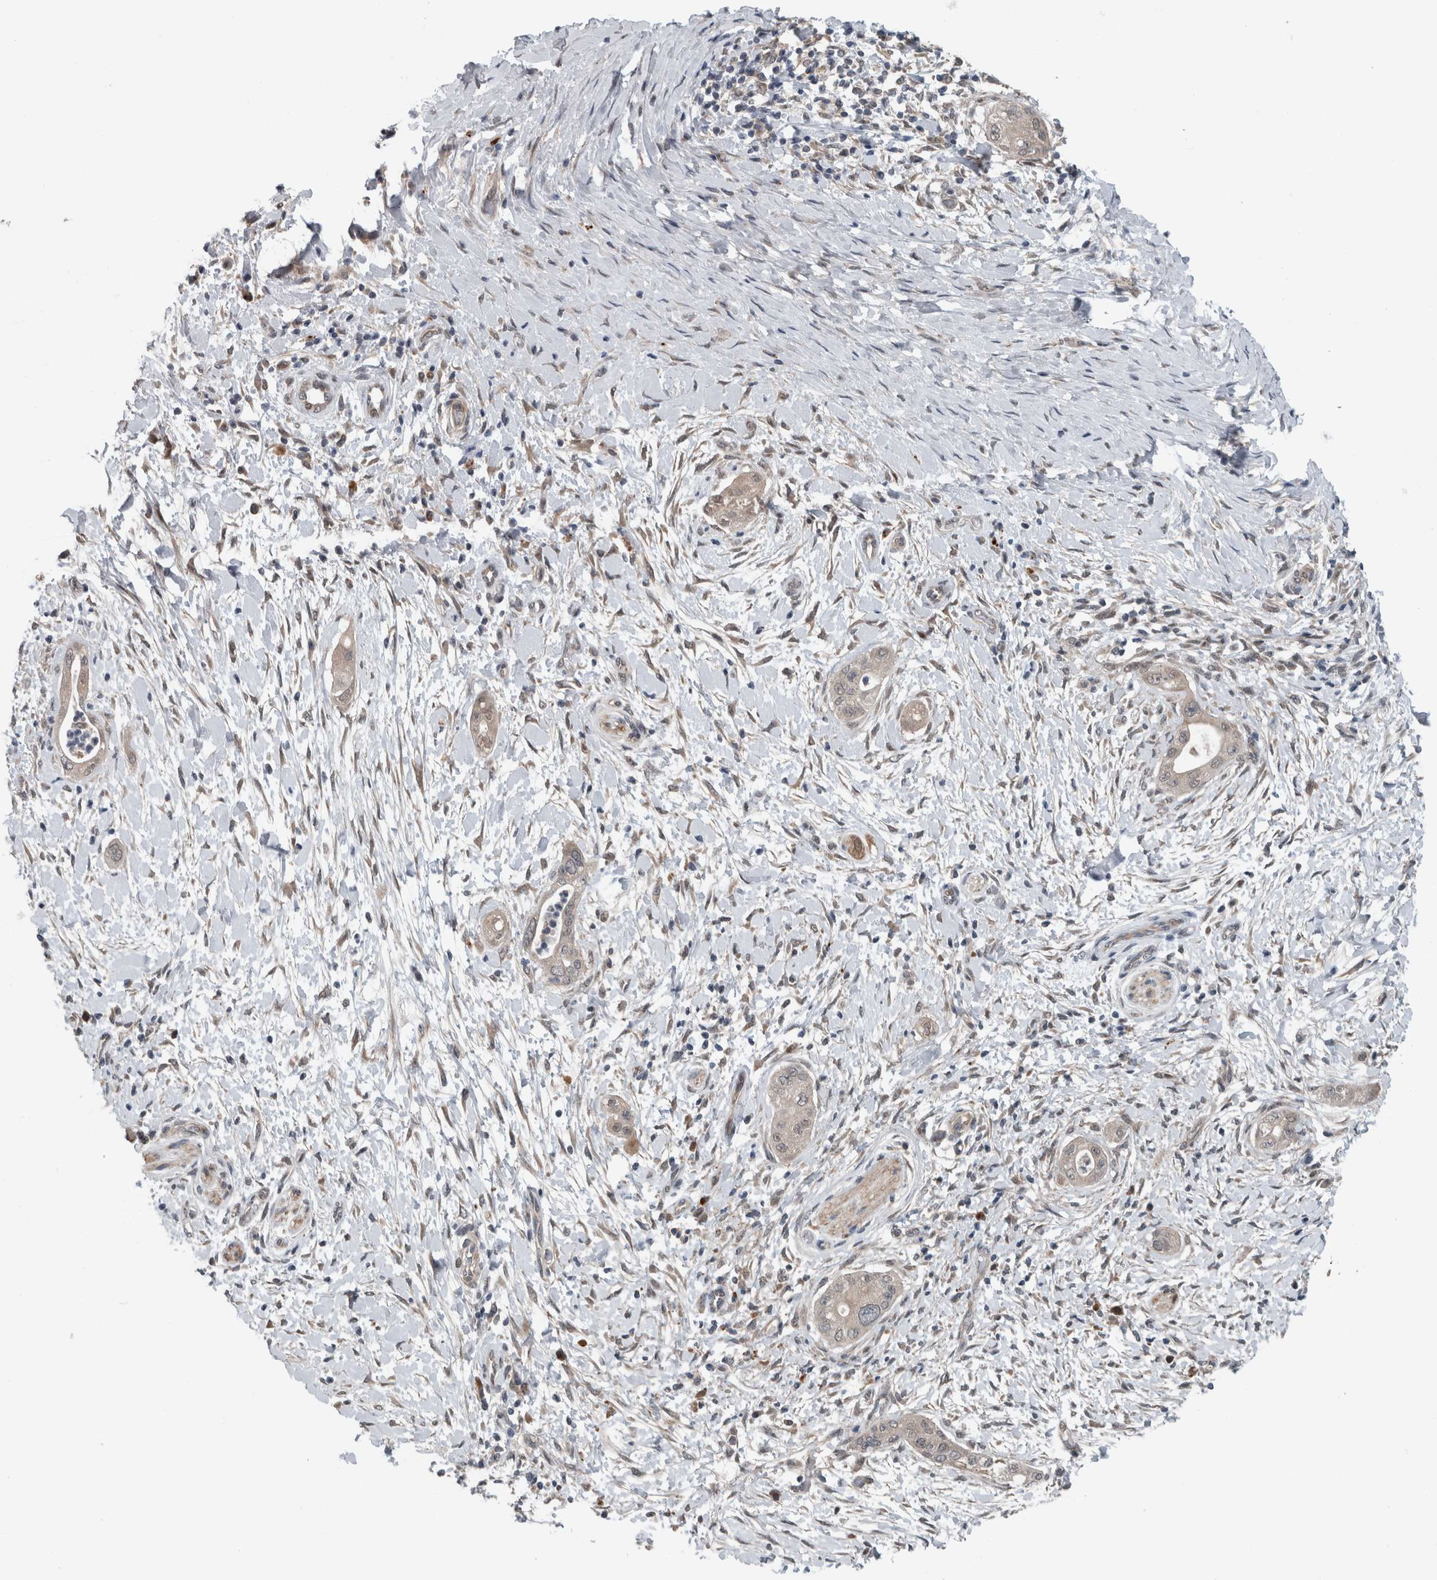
{"staining": {"intensity": "negative", "quantity": "none", "location": "none"}, "tissue": "pancreatic cancer", "cell_type": "Tumor cells", "image_type": "cancer", "snomed": [{"axis": "morphology", "description": "Adenocarcinoma, NOS"}, {"axis": "topography", "description": "Pancreas"}], "caption": "This is an immunohistochemistry photomicrograph of human pancreatic cancer (adenocarcinoma). There is no expression in tumor cells.", "gene": "GBA2", "patient": {"sex": "male", "age": 58}}